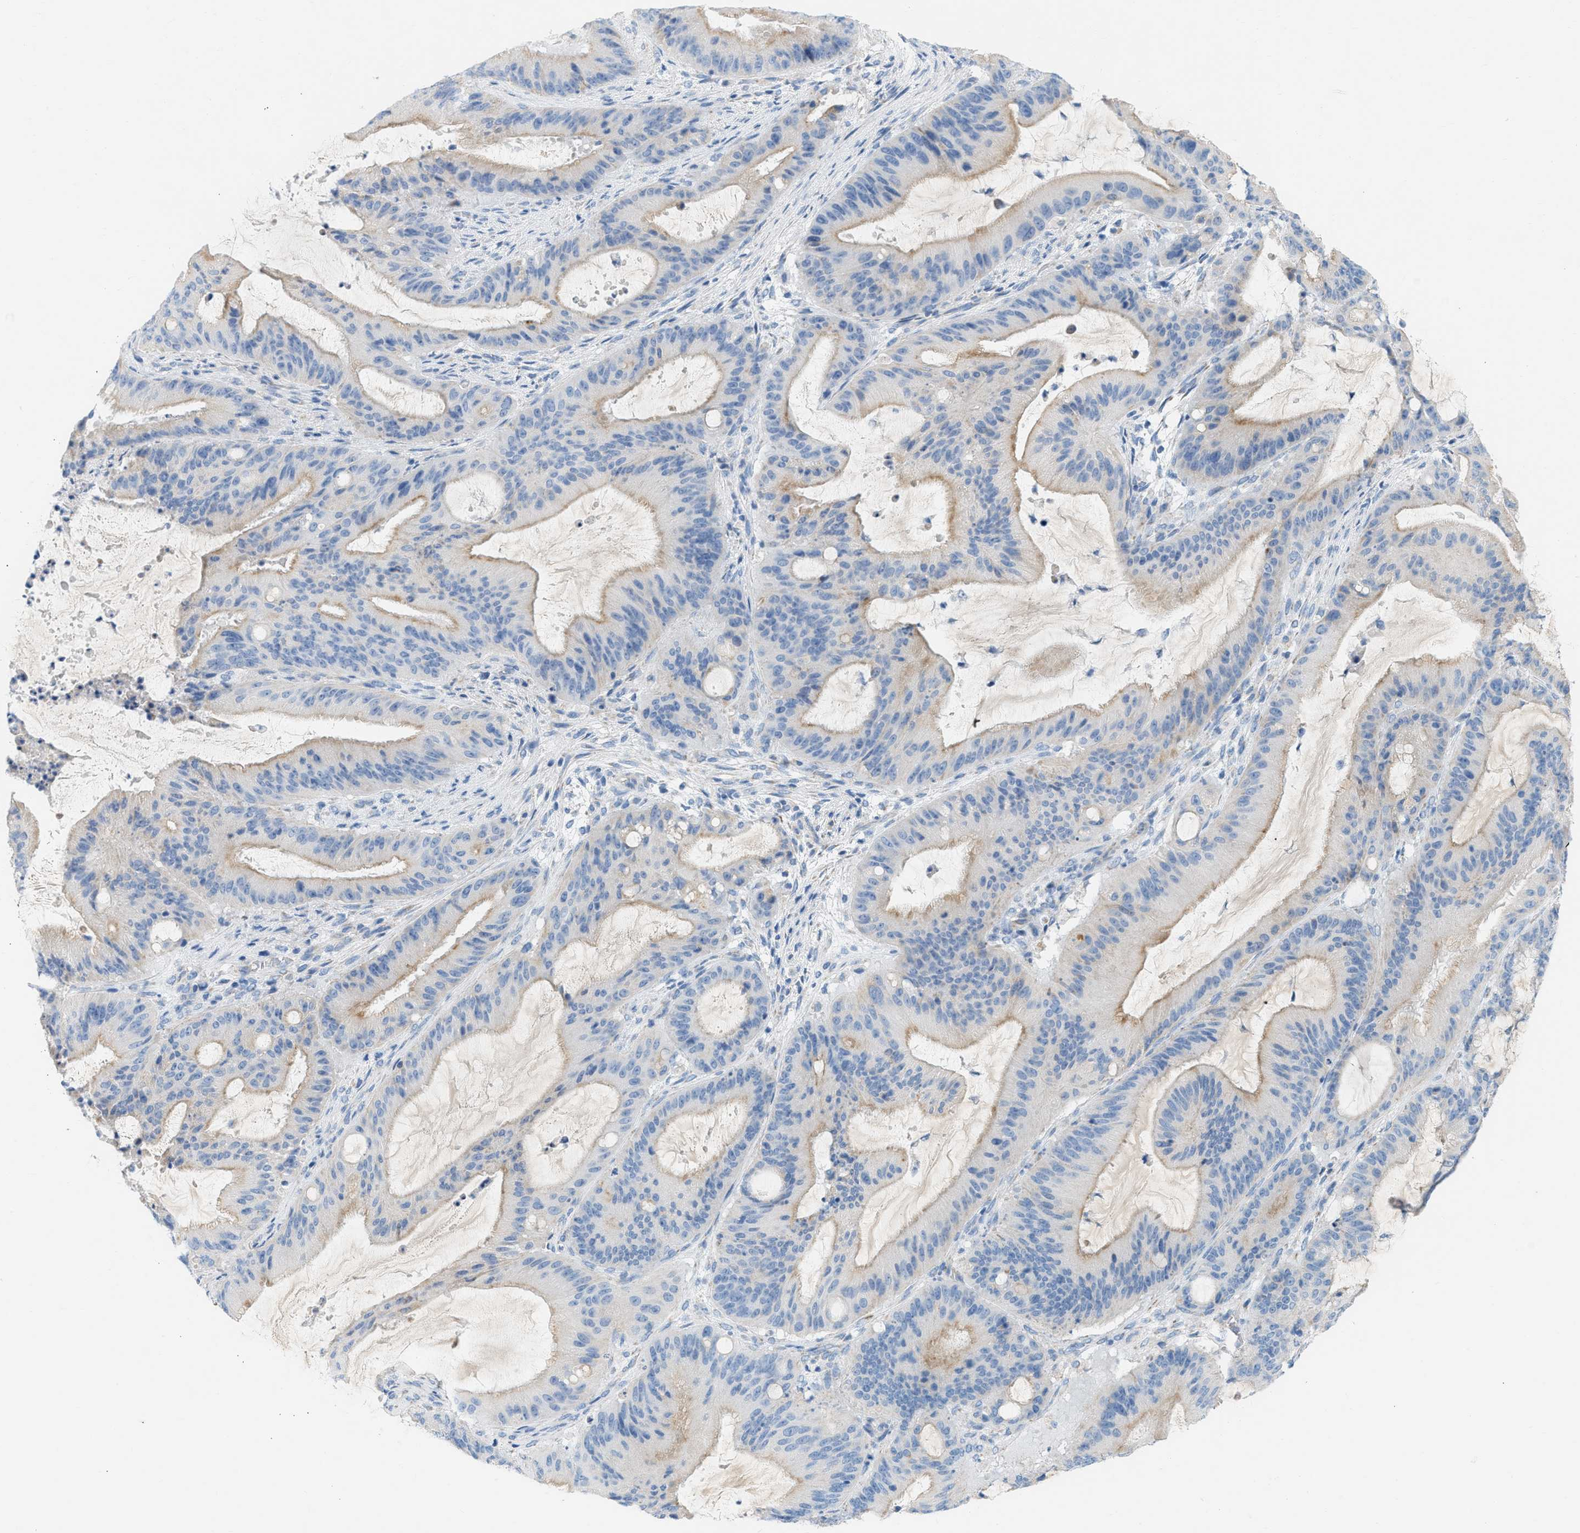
{"staining": {"intensity": "weak", "quantity": "<25%", "location": "cytoplasmic/membranous"}, "tissue": "liver cancer", "cell_type": "Tumor cells", "image_type": "cancer", "snomed": [{"axis": "morphology", "description": "Normal tissue, NOS"}, {"axis": "morphology", "description": "Cholangiocarcinoma"}, {"axis": "topography", "description": "Liver"}, {"axis": "topography", "description": "Peripheral nerve tissue"}], "caption": "The micrograph shows no significant positivity in tumor cells of liver cancer (cholangiocarcinoma).", "gene": "NDUFS8", "patient": {"sex": "female", "age": 73}}